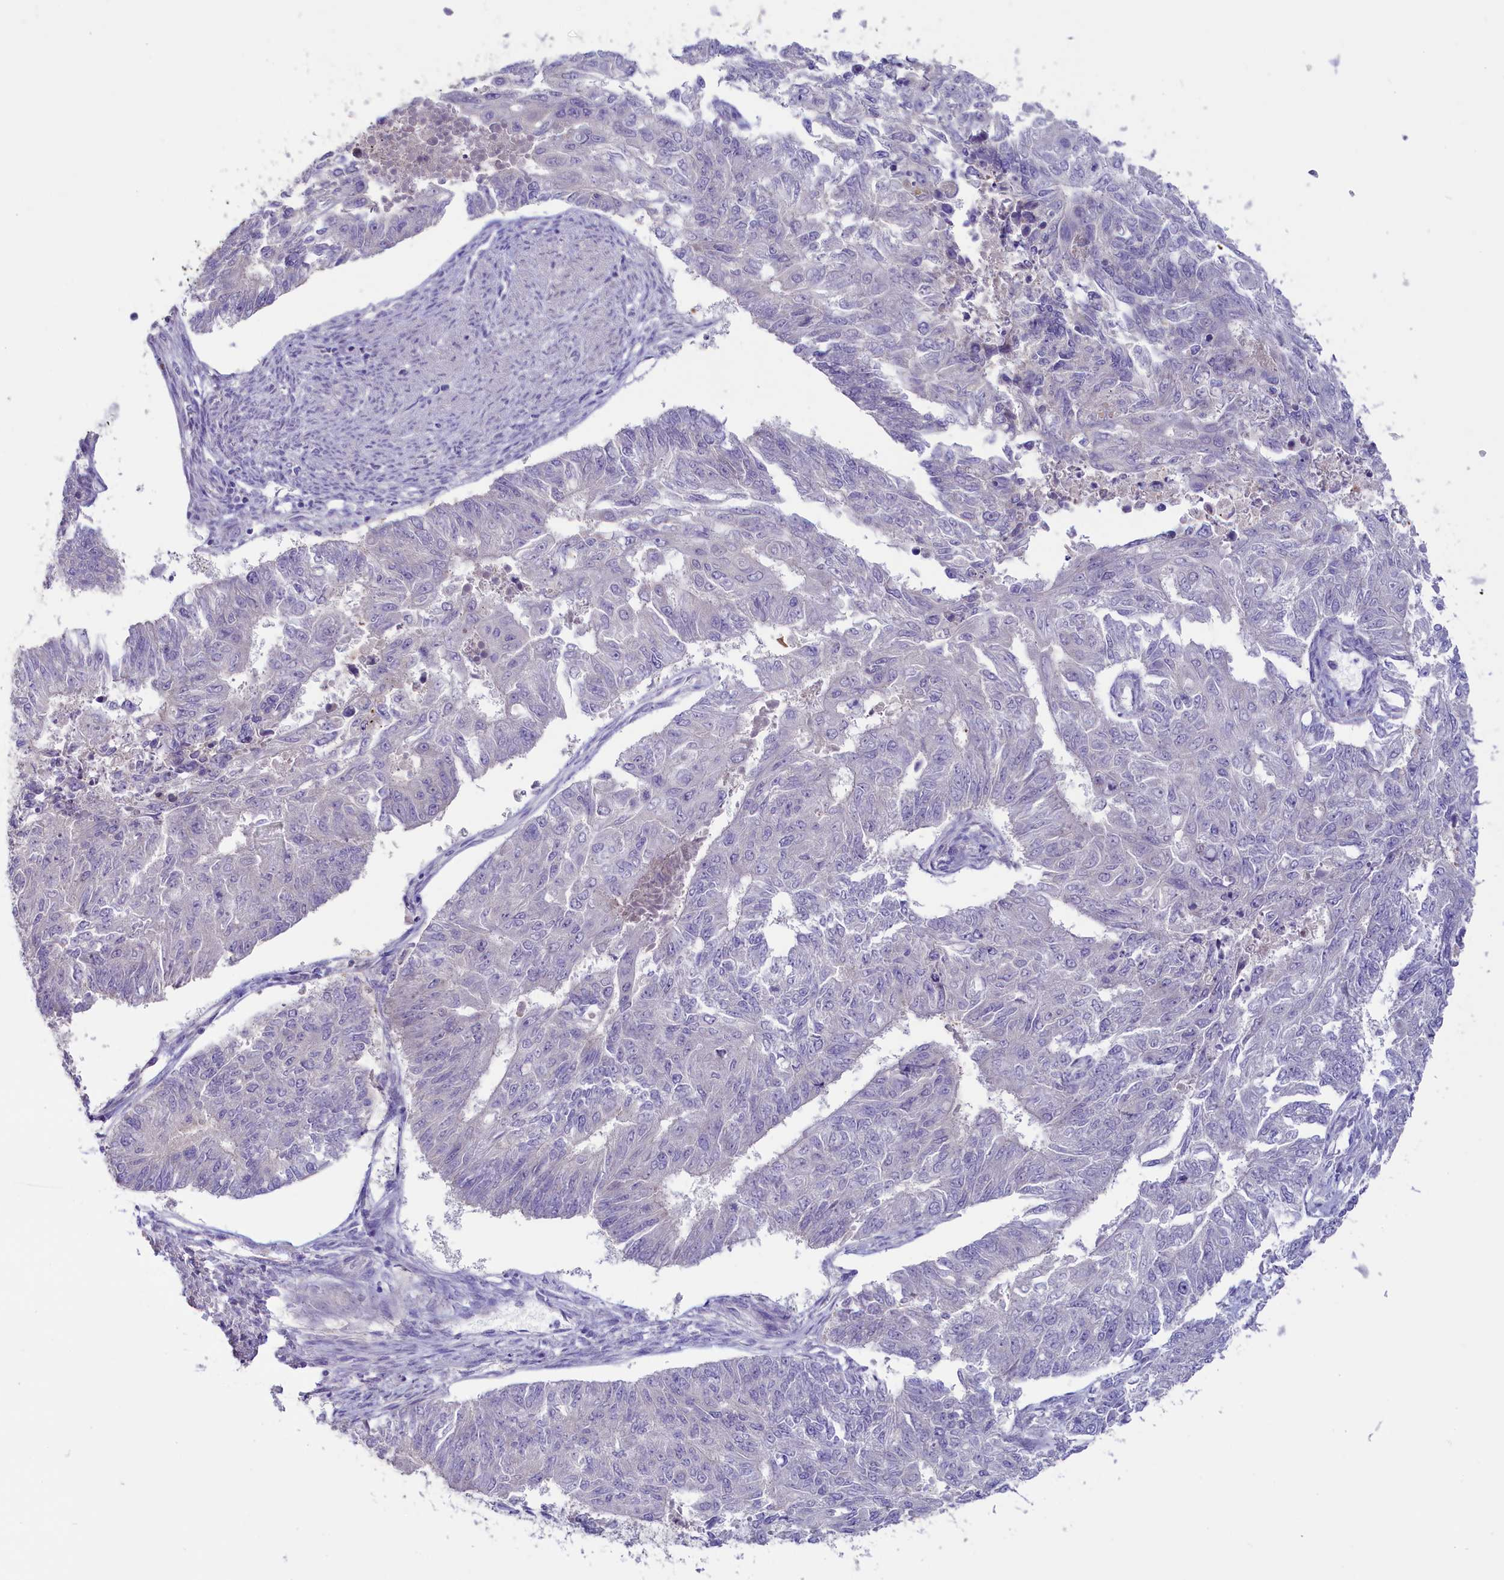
{"staining": {"intensity": "negative", "quantity": "none", "location": "none"}, "tissue": "endometrial cancer", "cell_type": "Tumor cells", "image_type": "cancer", "snomed": [{"axis": "morphology", "description": "Adenocarcinoma, NOS"}, {"axis": "topography", "description": "Endometrium"}], "caption": "Immunohistochemical staining of human adenocarcinoma (endometrial) displays no significant expression in tumor cells.", "gene": "CD99L2", "patient": {"sex": "female", "age": 32}}